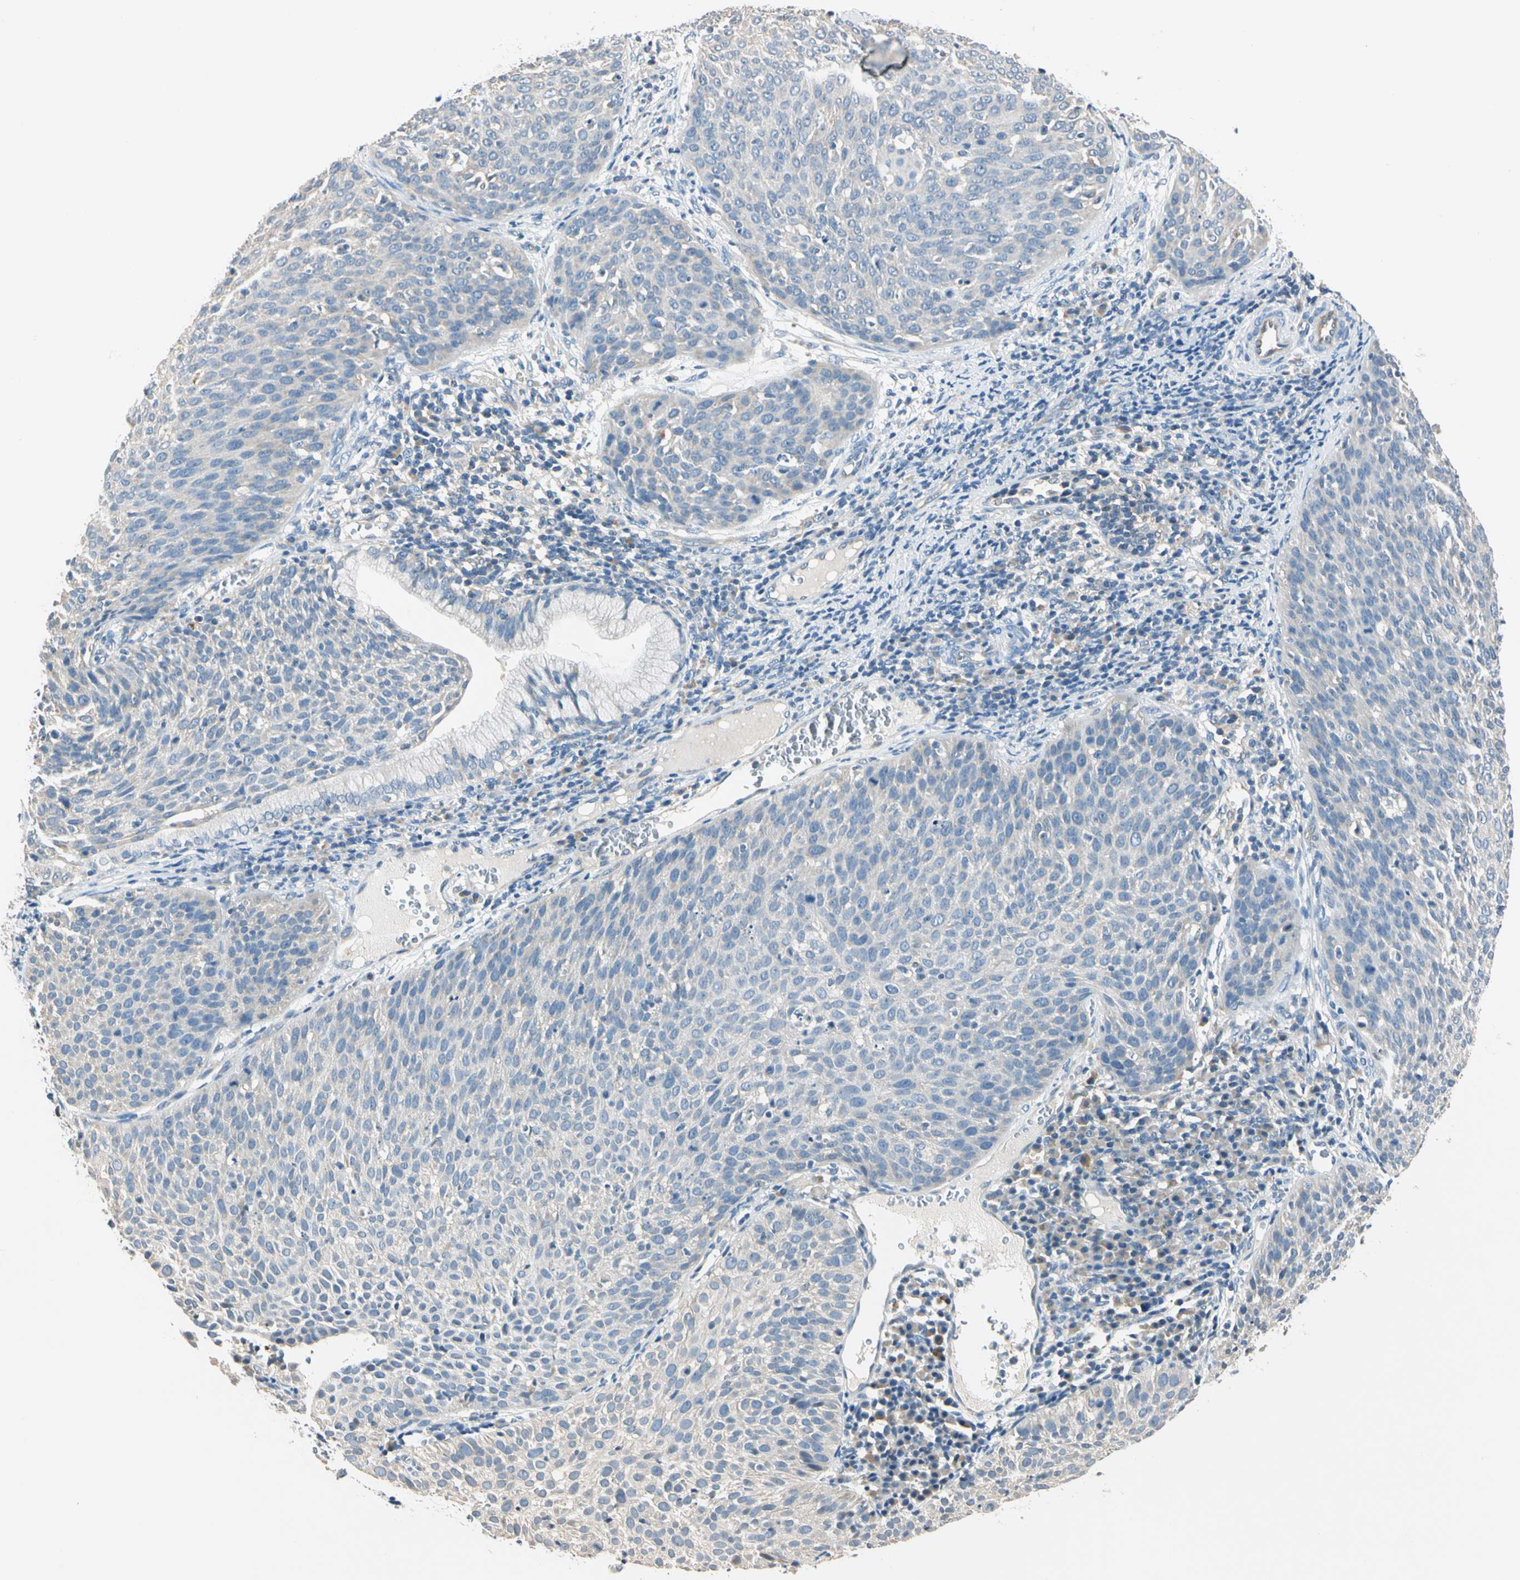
{"staining": {"intensity": "negative", "quantity": "none", "location": "none"}, "tissue": "cervical cancer", "cell_type": "Tumor cells", "image_type": "cancer", "snomed": [{"axis": "morphology", "description": "Squamous cell carcinoma, NOS"}, {"axis": "topography", "description": "Cervix"}], "caption": "High magnification brightfield microscopy of cervical squamous cell carcinoma stained with DAB (3,3'-diaminobenzidine) (brown) and counterstained with hematoxylin (blue): tumor cells show no significant staining.", "gene": "GPR153", "patient": {"sex": "female", "age": 38}}